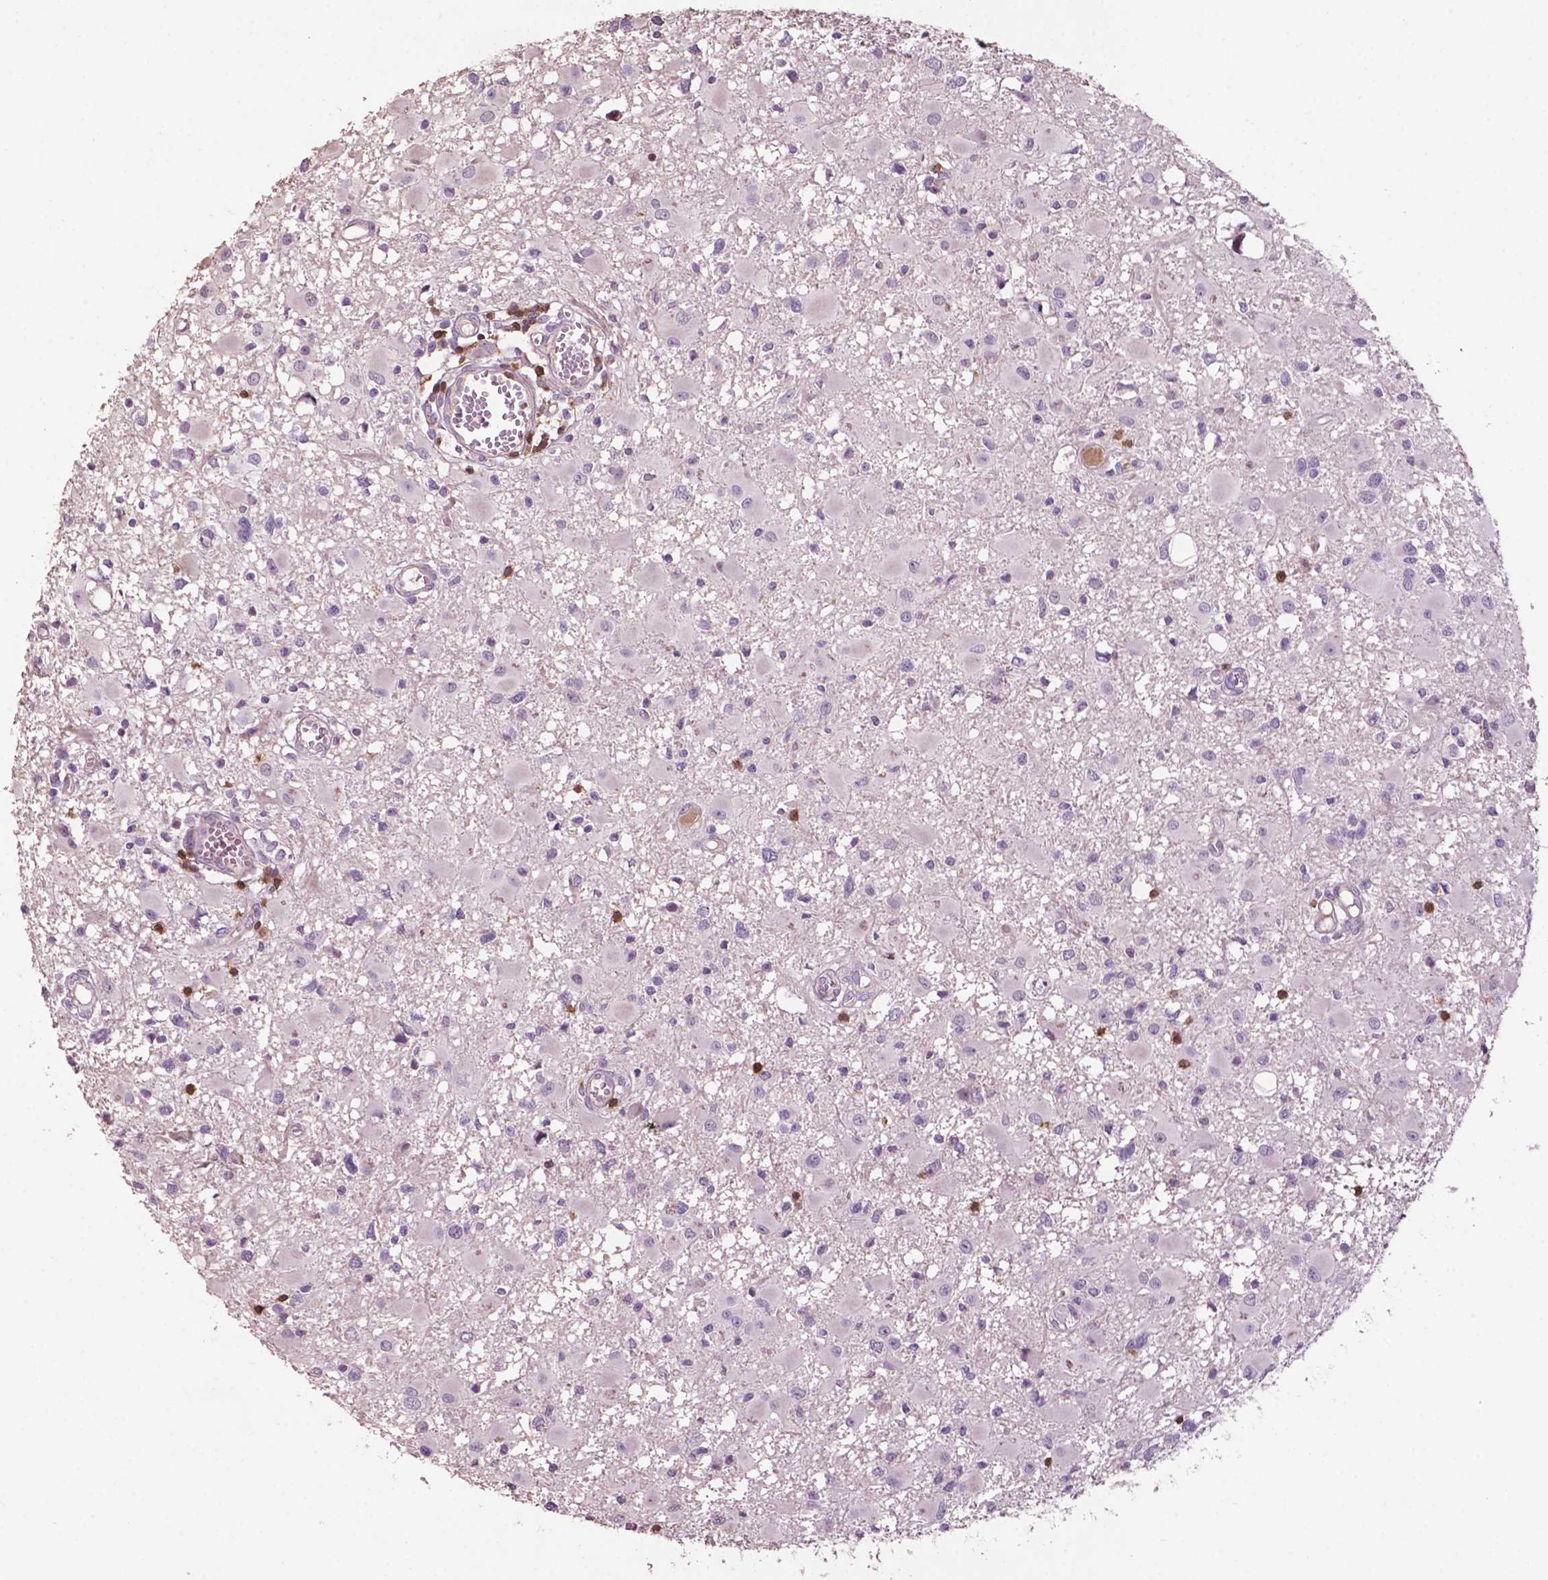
{"staining": {"intensity": "negative", "quantity": "none", "location": "none"}, "tissue": "glioma", "cell_type": "Tumor cells", "image_type": "cancer", "snomed": [{"axis": "morphology", "description": "Glioma, malignant, High grade"}, {"axis": "topography", "description": "Brain"}], "caption": "Histopathology image shows no protein staining in tumor cells of glioma tissue. The staining was performed using DAB to visualize the protein expression in brown, while the nuclei were stained in blue with hematoxylin (Magnification: 20x).", "gene": "TBC1D10C", "patient": {"sex": "male", "age": 54}}